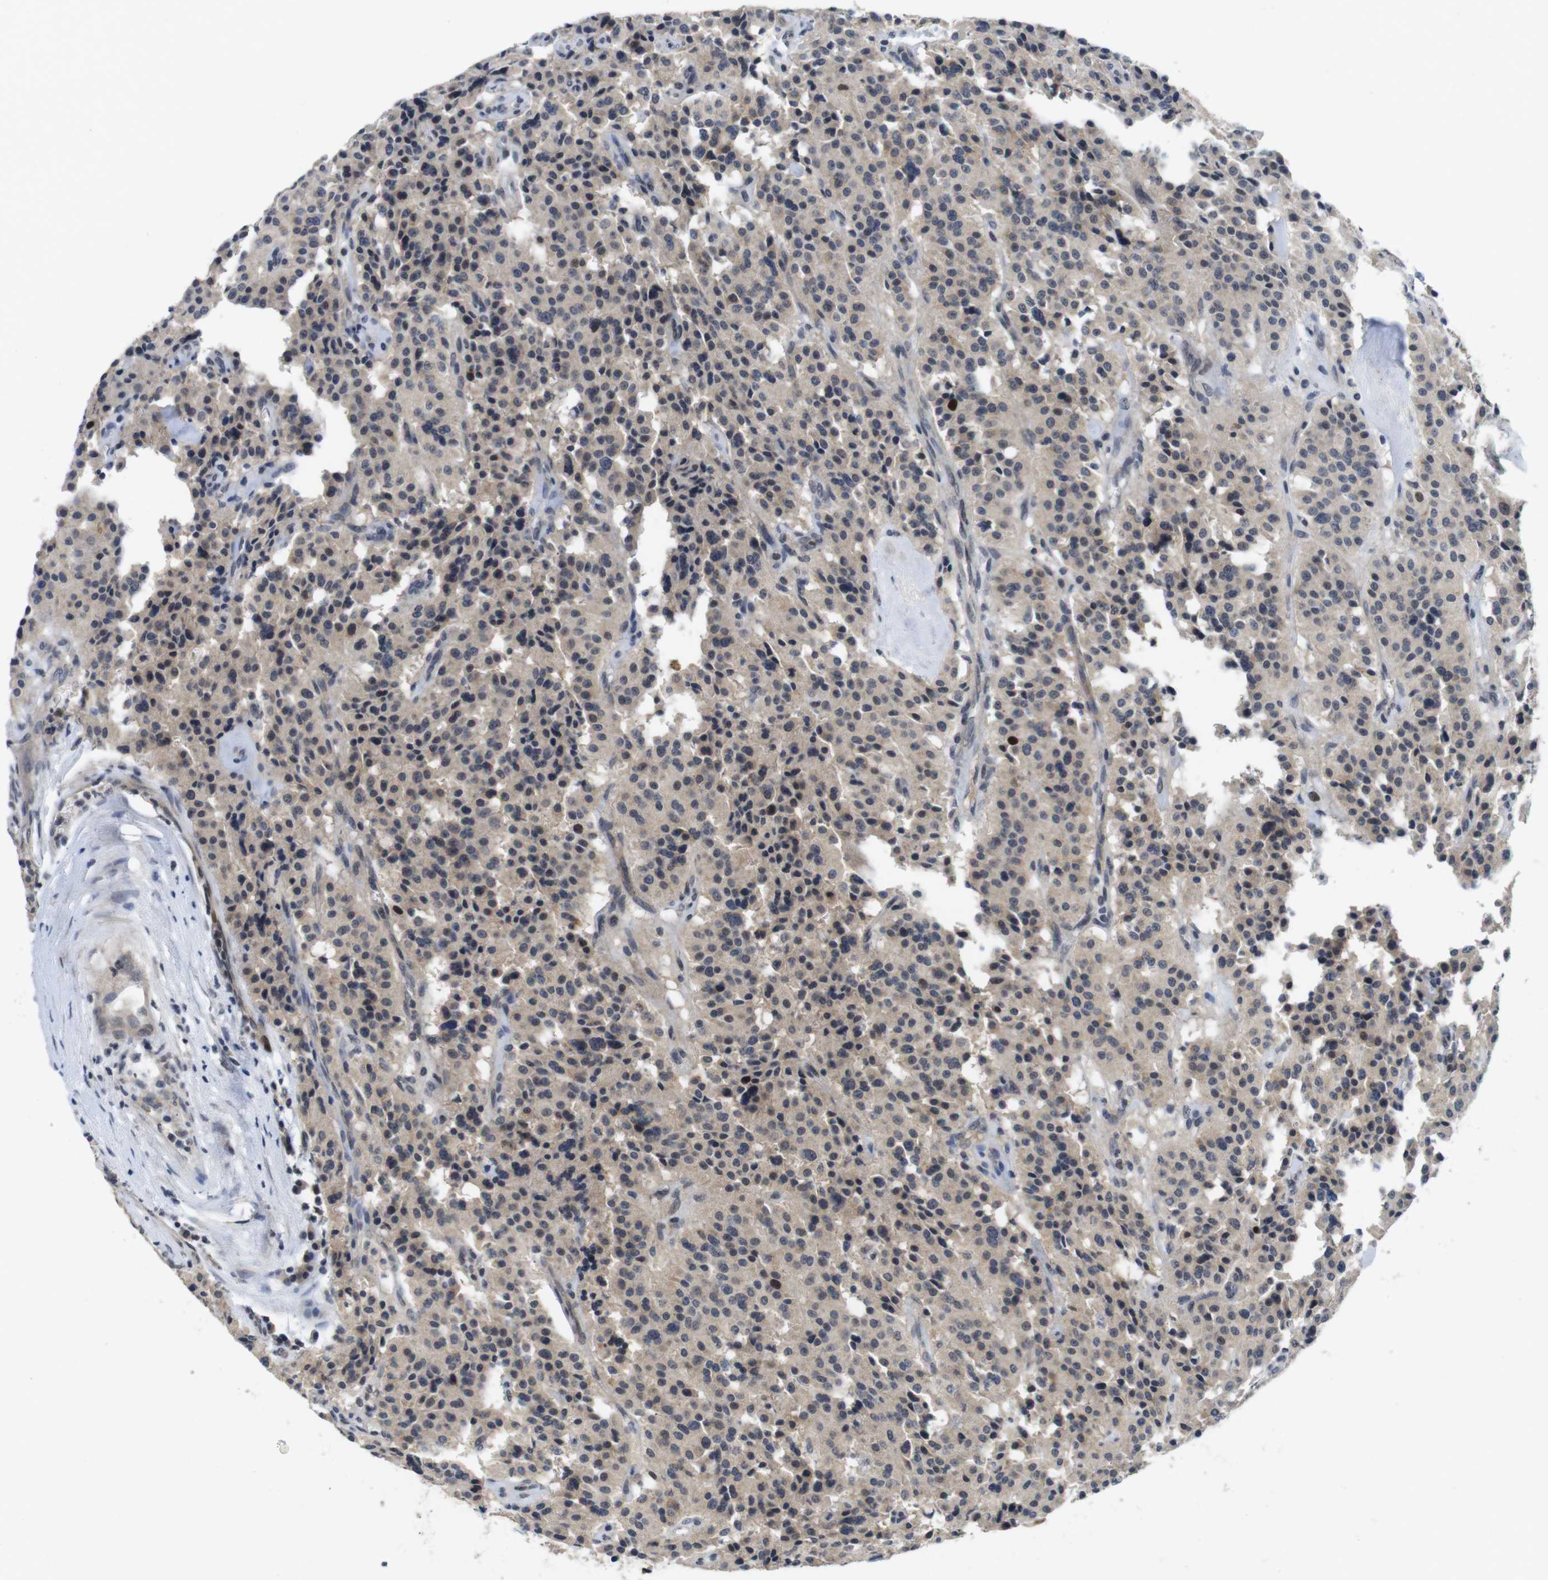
{"staining": {"intensity": "weak", "quantity": ">75%", "location": "cytoplasmic/membranous"}, "tissue": "carcinoid", "cell_type": "Tumor cells", "image_type": "cancer", "snomed": [{"axis": "morphology", "description": "Carcinoid, malignant, NOS"}, {"axis": "topography", "description": "Lung"}], "caption": "Malignant carcinoid stained with immunohistochemistry (IHC) exhibits weak cytoplasmic/membranous staining in approximately >75% of tumor cells.", "gene": "SKP2", "patient": {"sex": "male", "age": 30}}